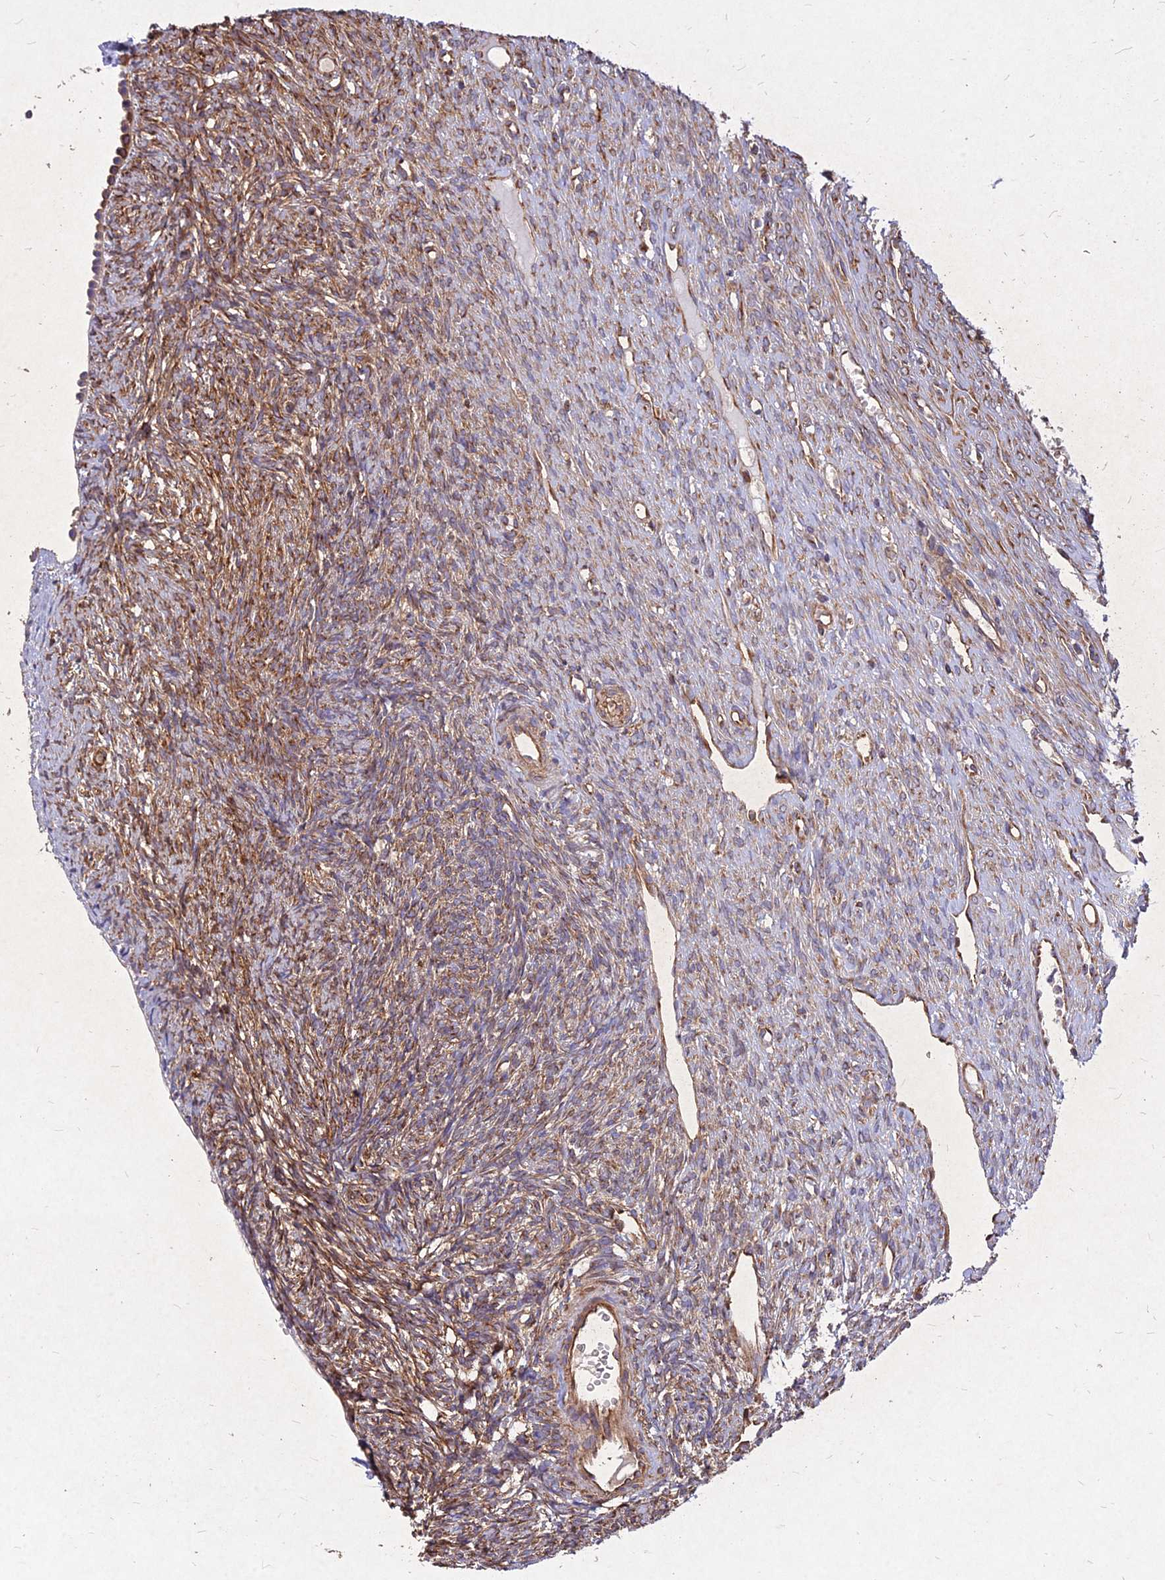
{"staining": {"intensity": "moderate", "quantity": "<25%", "location": "cytoplasmic/membranous"}, "tissue": "ovary", "cell_type": "Ovarian stroma cells", "image_type": "normal", "snomed": [{"axis": "morphology", "description": "Normal tissue, NOS"}, {"axis": "topography", "description": "Ovary"}], "caption": "Ovarian stroma cells display moderate cytoplasmic/membranous staining in approximately <25% of cells in unremarkable ovary.", "gene": "SKA1", "patient": {"sex": "female", "age": 51}}